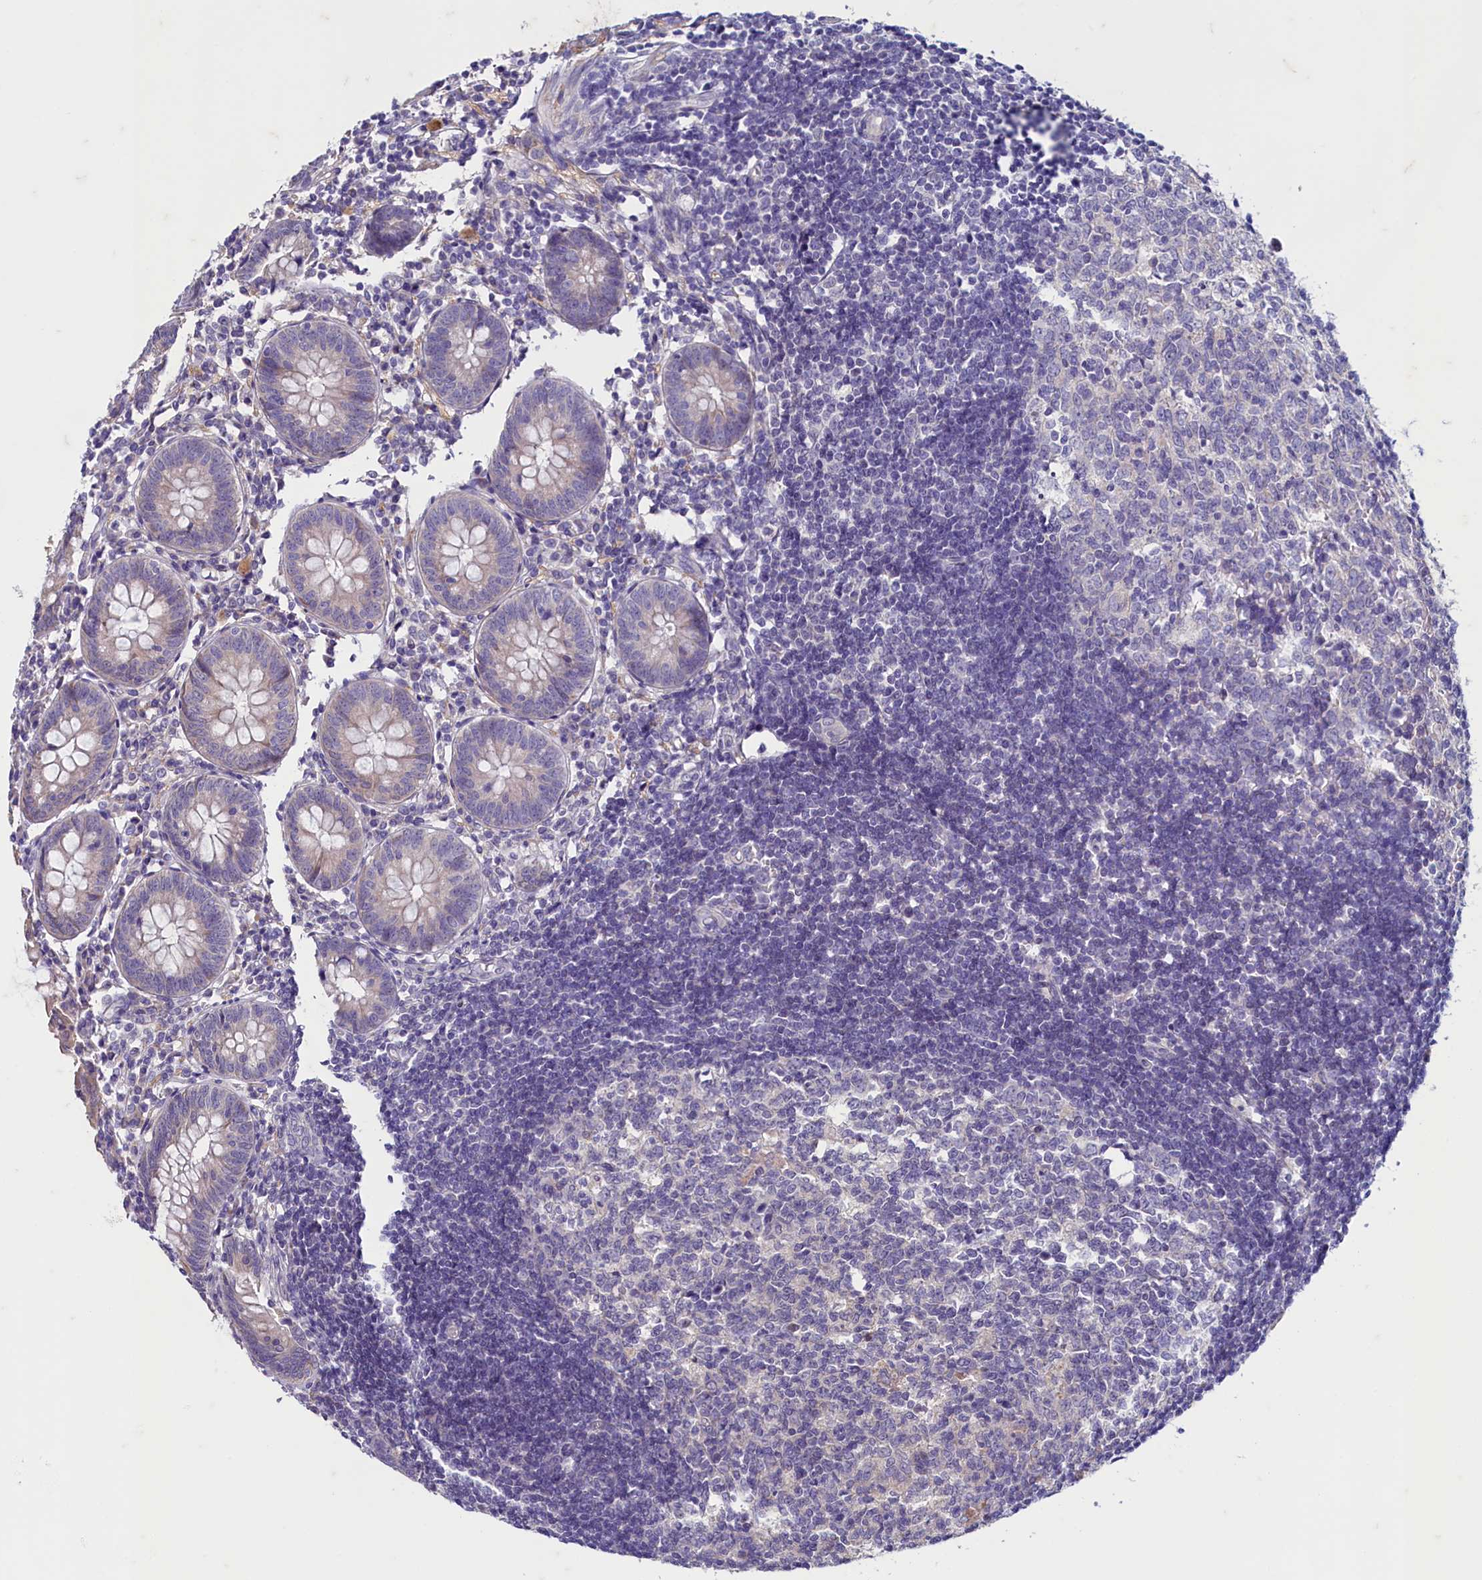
{"staining": {"intensity": "weak", "quantity": "25%-75%", "location": "cytoplasmic/membranous"}, "tissue": "appendix", "cell_type": "Glandular cells", "image_type": "normal", "snomed": [{"axis": "morphology", "description": "Normal tissue, NOS"}, {"axis": "topography", "description": "Appendix"}], "caption": "A low amount of weak cytoplasmic/membranous positivity is identified in about 25%-75% of glandular cells in normal appendix. Nuclei are stained in blue.", "gene": "MAP1LC3A", "patient": {"sex": "female", "age": 54}}